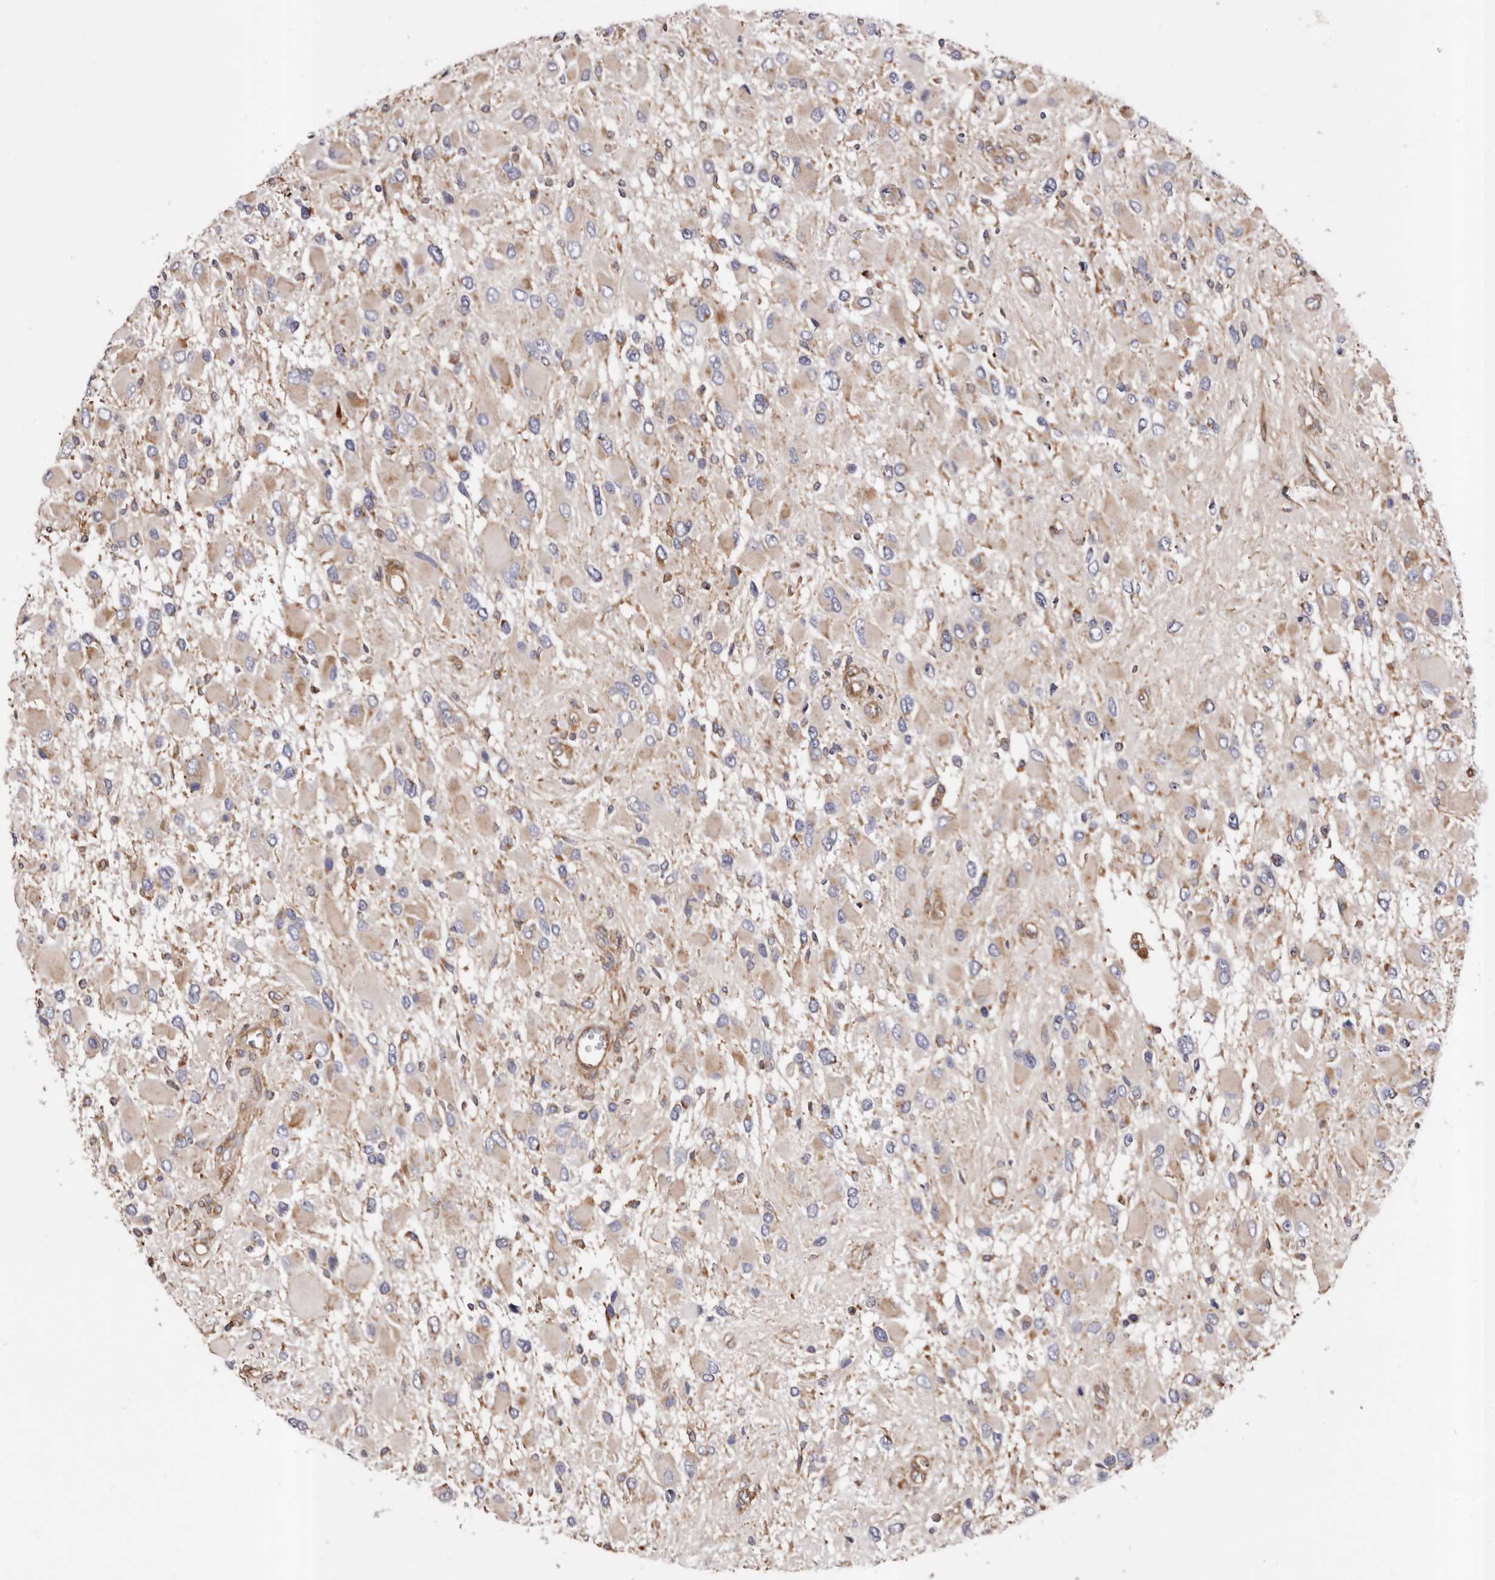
{"staining": {"intensity": "negative", "quantity": "none", "location": "none"}, "tissue": "glioma", "cell_type": "Tumor cells", "image_type": "cancer", "snomed": [{"axis": "morphology", "description": "Glioma, malignant, High grade"}, {"axis": "topography", "description": "Brain"}], "caption": "High power microscopy histopathology image of an immunohistochemistry histopathology image of glioma, revealing no significant staining in tumor cells.", "gene": "COQ8B", "patient": {"sex": "male", "age": 53}}